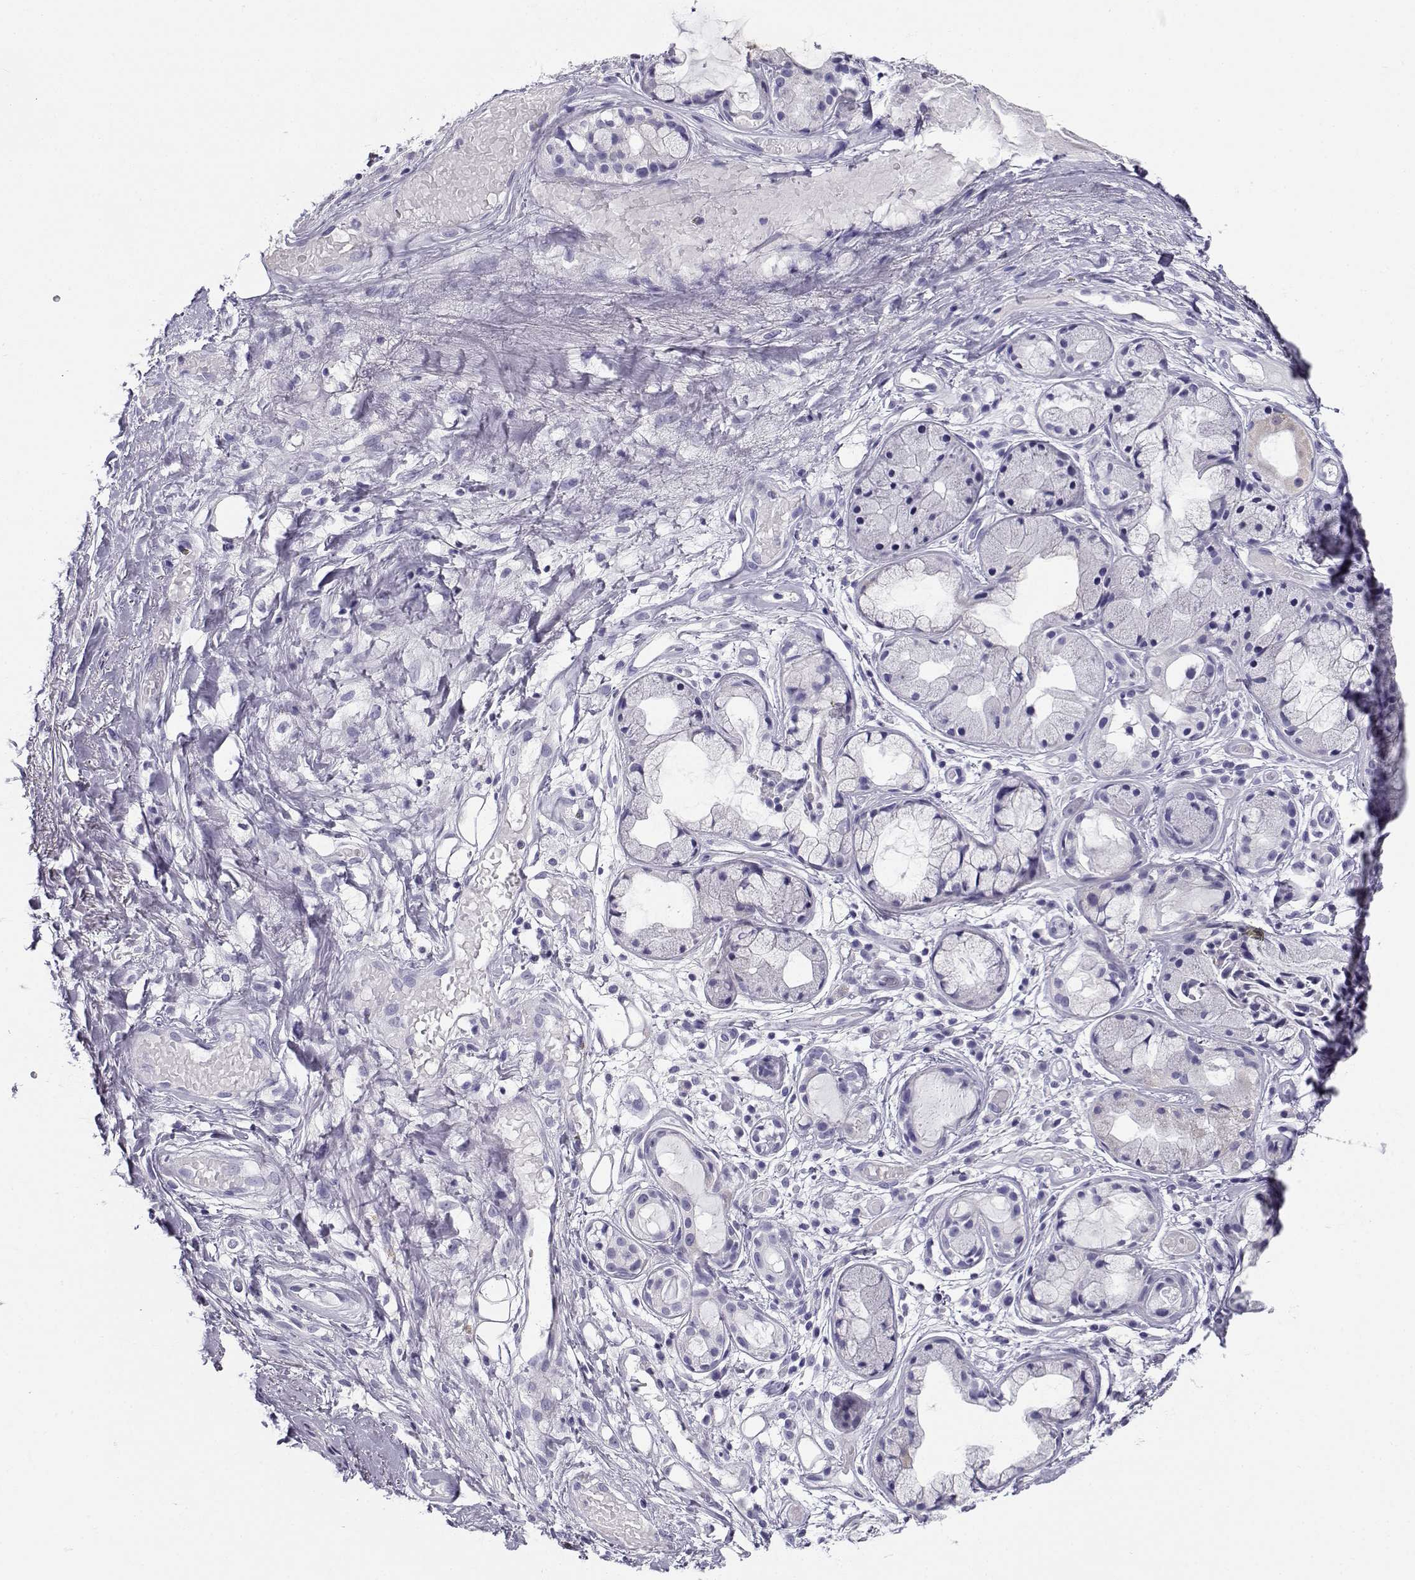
{"staining": {"intensity": "negative", "quantity": "none", "location": "none"}, "tissue": "soft tissue", "cell_type": "Chondrocytes", "image_type": "normal", "snomed": [{"axis": "morphology", "description": "Normal tissue, NOS"}, {"axis": "topography", "description": "Cartilage tissue"}], "caption": "Immunohistochemistry (IHC) photomicrograph of normal human soft tissue stained for a protein (brown), which demonstrates no expression in chondrocytes. (DAB (3,3'-diaminobenzidine) IHC with hematoxylin counter stain).", "gene": "CABS1", "patient": {"sex": "male", "age": 62}}